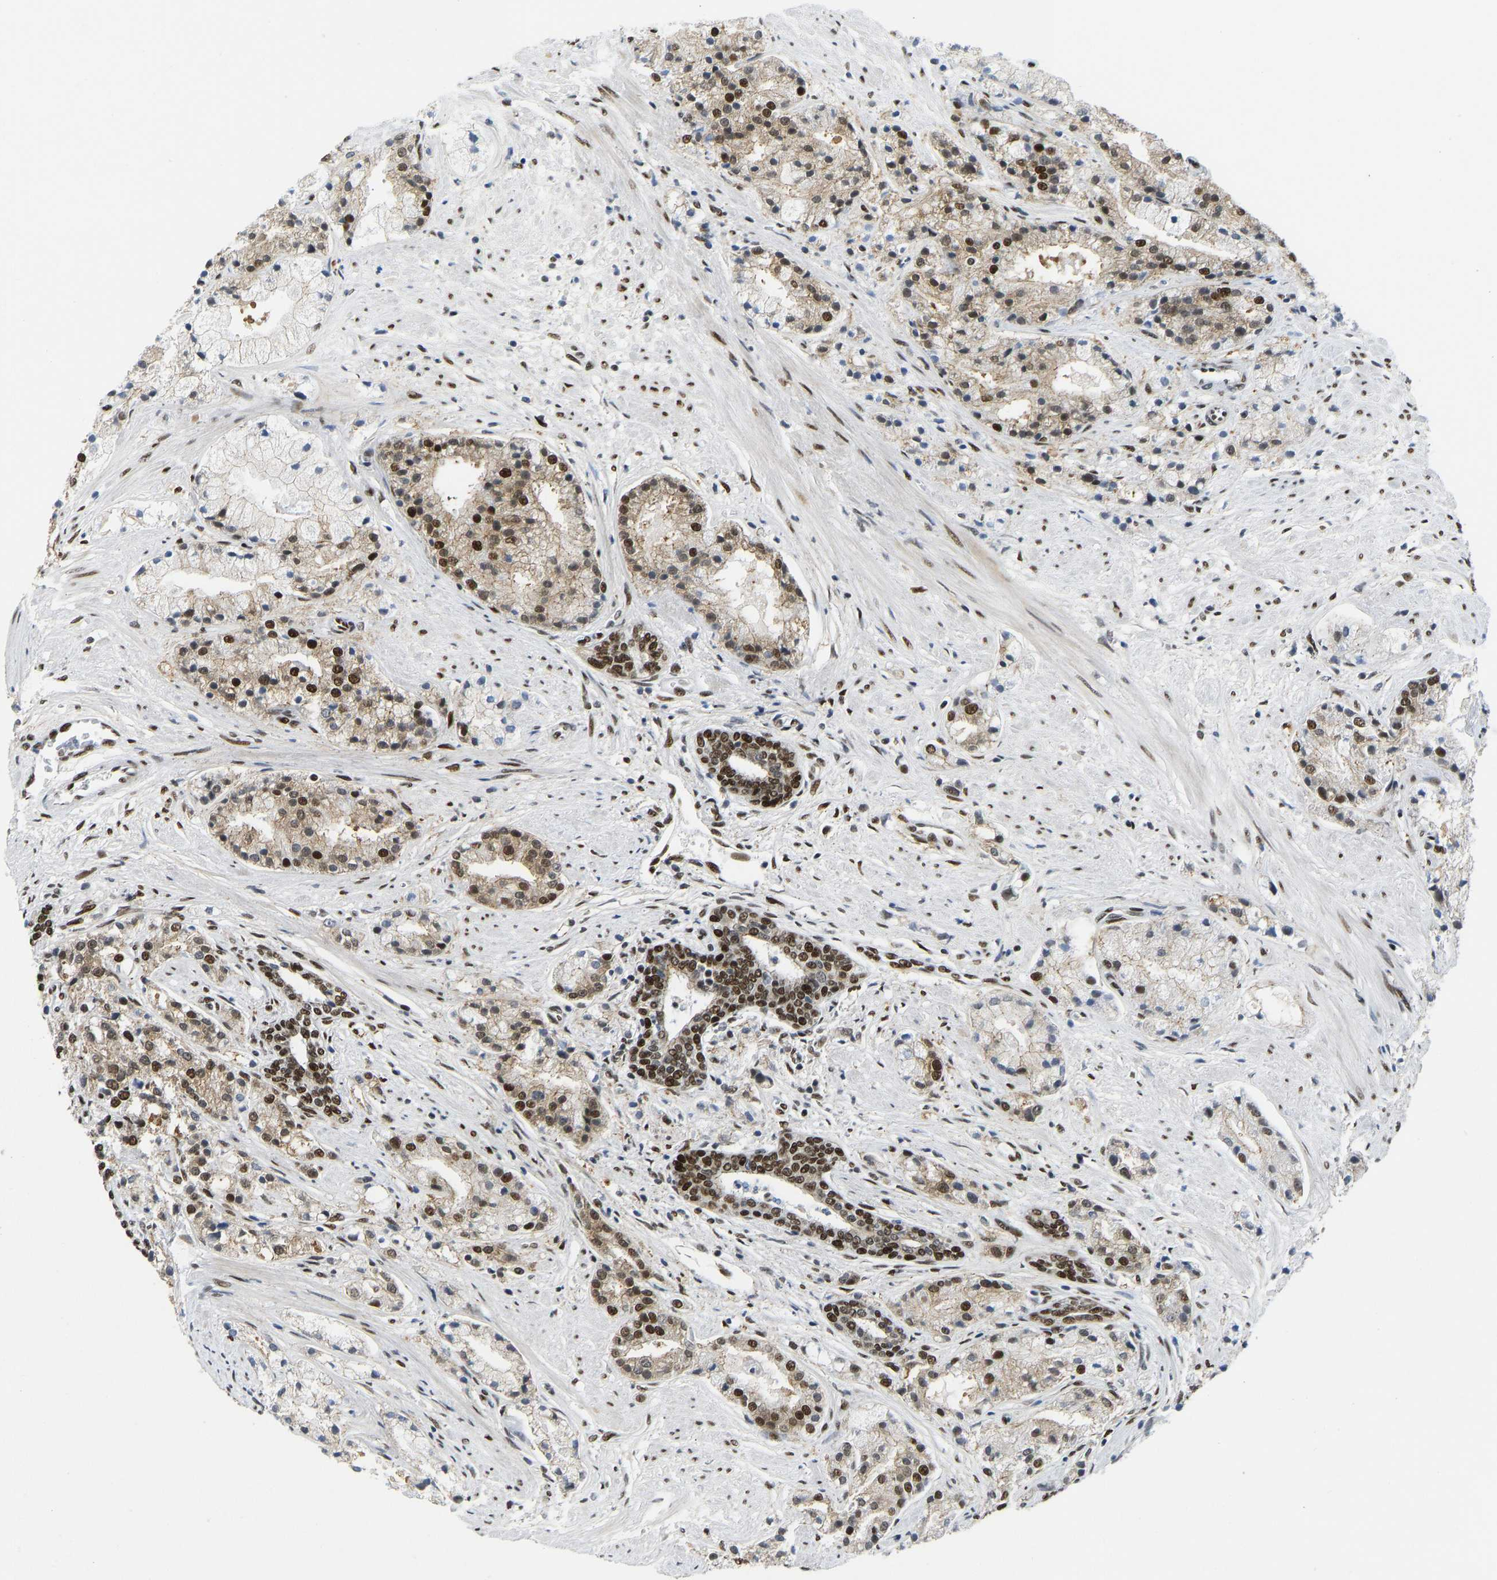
{"staining": {"intensity": "strong", "quantity": "25%-75%", "location": "nuclear"}, "tissue": "prostate cancer", "cell_type": "Tumor cells", "image_type": "cancer", "snomed": [{"axis": "morphology", "description": "Adenocarcinoma, High grade"}, {"axis": "topography", "description": "Prostate"}], "caption": "A brown stain highlights strong nuclear positivity of a protein in human prostate cancer tumor cells. (Brightfield microscopy of DAB IHC at high magnification).", "gene": "FOXK1", "patient": {"sex": "male", "age": 50}}